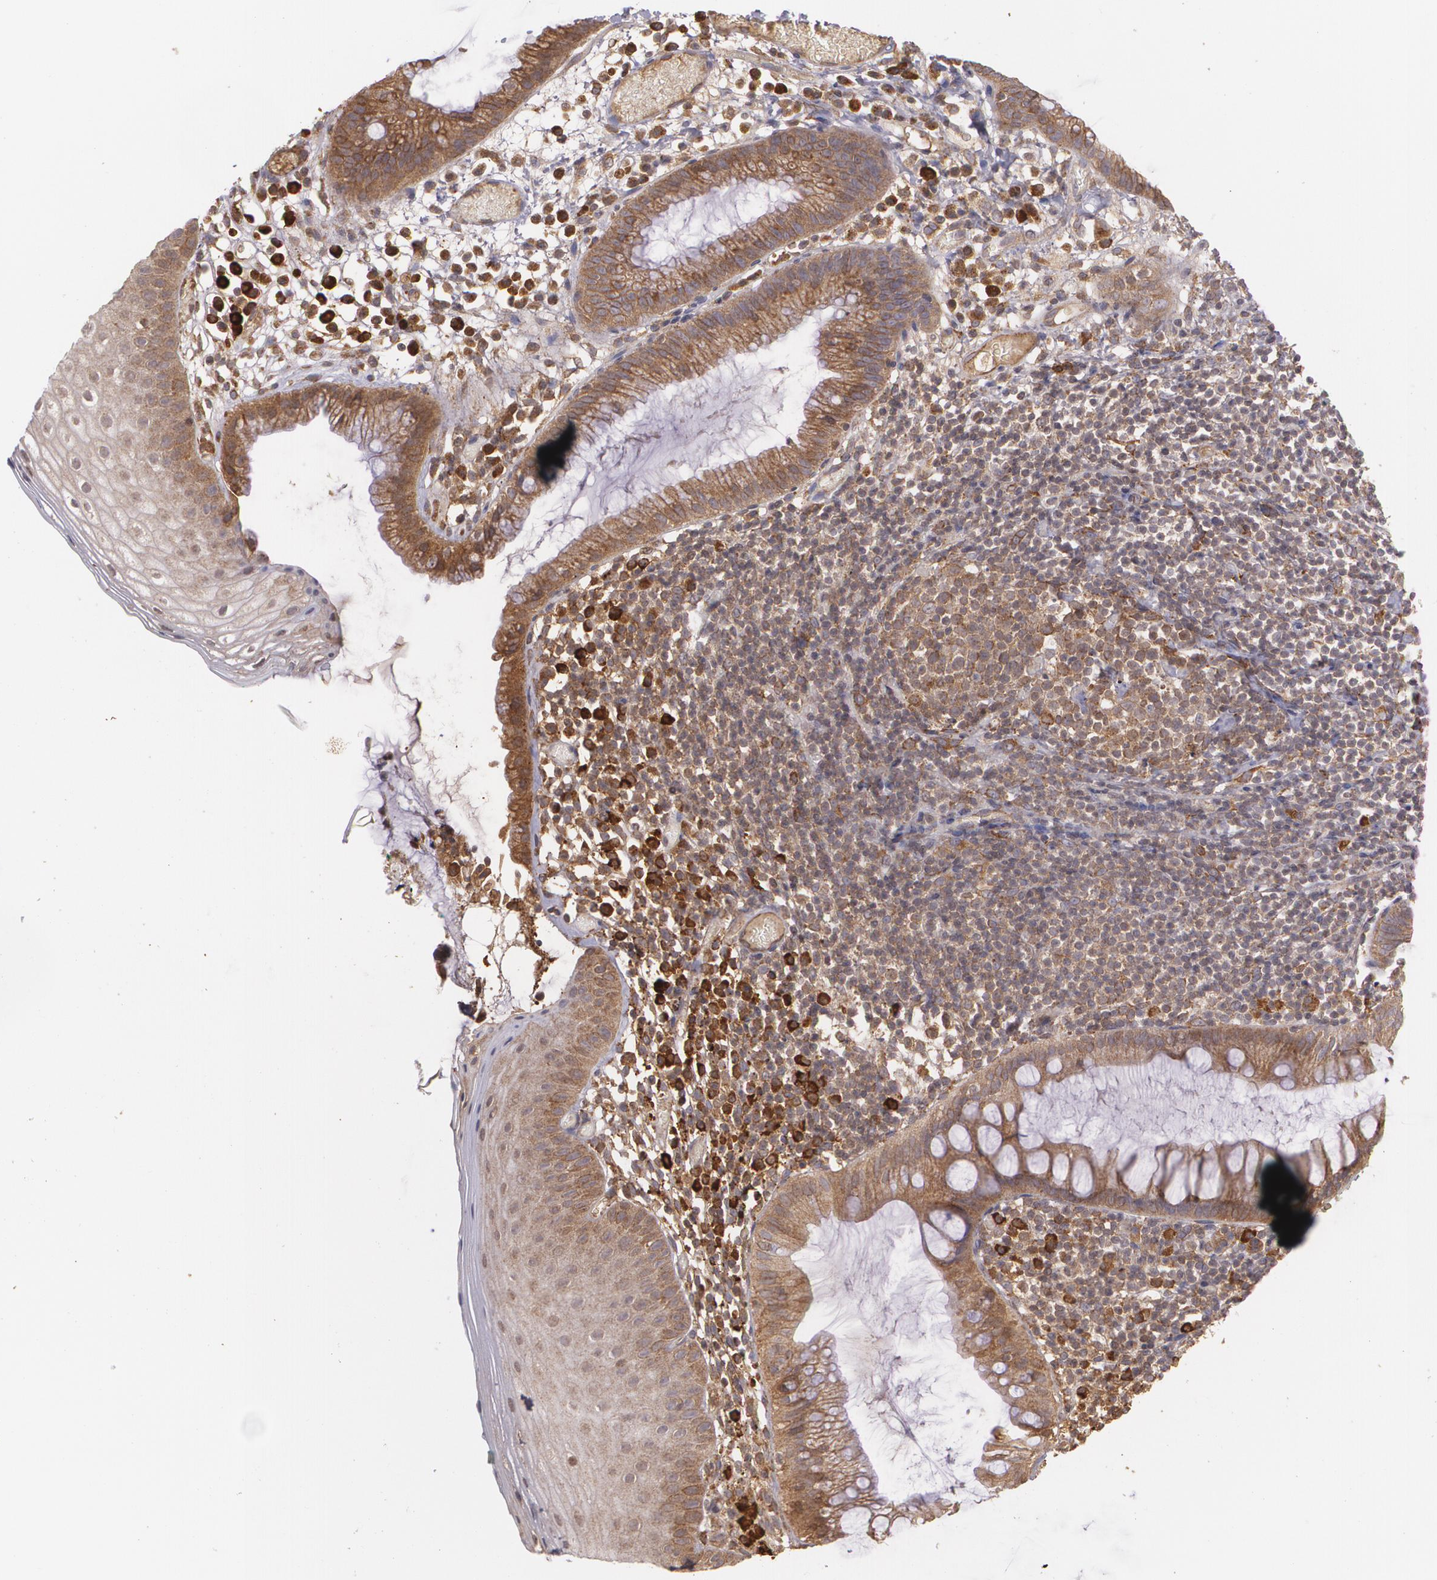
{"staining": {"intensity": "strong", "quantity": "<25%", "location": "cytoplasmic/membranous"}, "tissue": "skin", "cell_type": "Epidermal cells", "image_type": "normal", "snomed": [{"axis": "morphology", "description": "Normal tissue, NOS"}, {"axis": "morphology", "description": "Hemorrhoids"}, {"axis": "morphology", "description": "Inflammation, NOS"}, {"axis": "topography", "description": "Anal"}], "caption": "DAB immunohistochemical staining of unremarkable skin shows strong cytoplasmic/membranous protein staining in about <25% of epidermal cells.", "gene": "ECE1", "patient": {"sex": "male", "age": 60}}